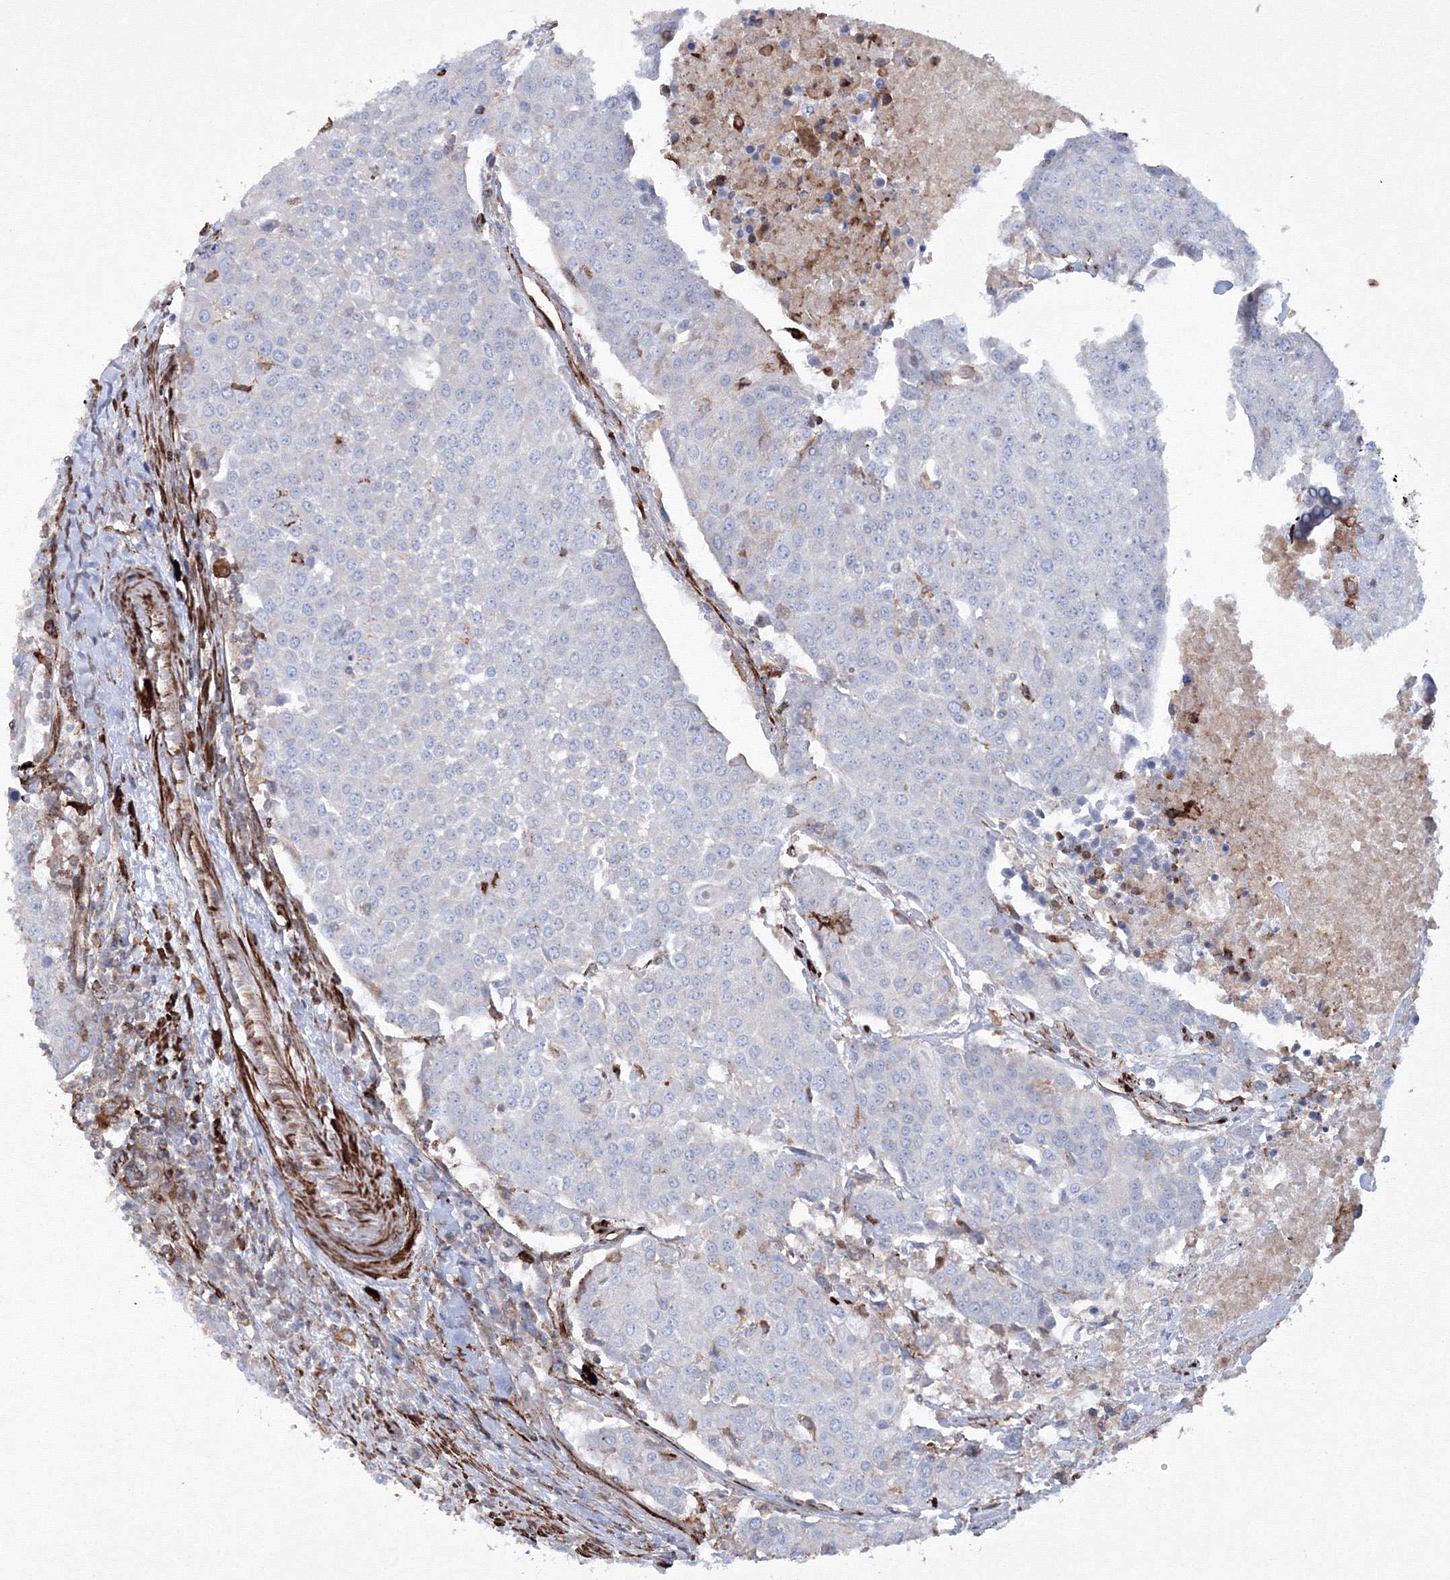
{"staining": {"intensity": "negative", "quantity": "none", "location": "none"}, "tissue": "urothelial cancer", "cell_type": "Tumor cells", "image_type": "cancer", "snomed": [{"axis": "morphology", "description": "Urothelial carcinoma, High grade"}, {"axis": "topography", "description": "Urinary bladder"}], "caption": "The immunohistochemistry (IHC) histopathology image has no significant positivity in tumor cells of urothelial carcinoma (high-grade) tissue. (Stains: DAB (3,3'-diaminobenzidine) IHC with hematoxylin counter stain, Microscopy: brightfield microscopy at high magnification).", "gene": "GPR82", "patient": {"sex": "female", "age": 85}}